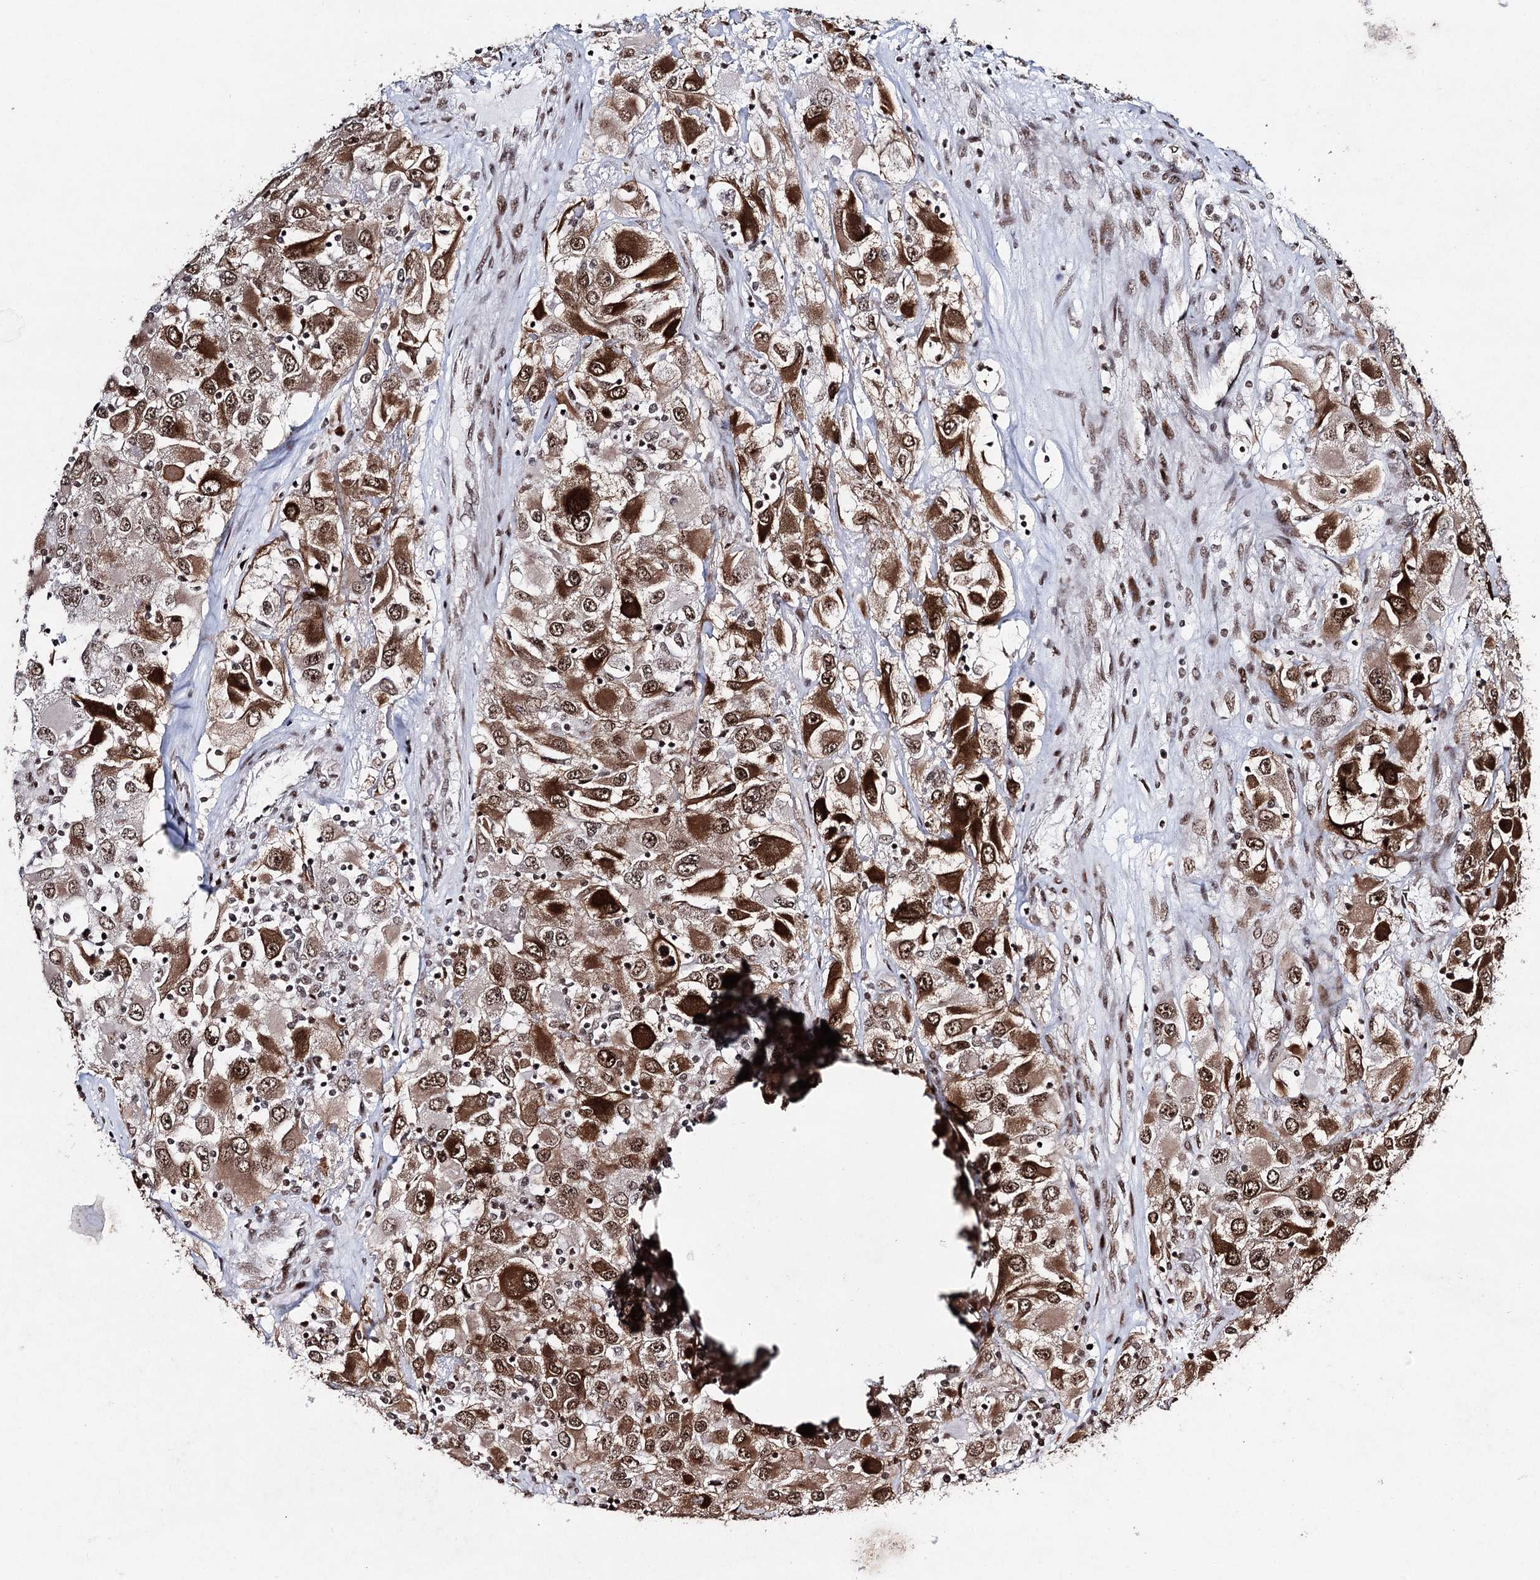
{"staining": {"intensity": "strong", "quantity": ">75%", "location": "cytoplasmic/membranous,nuclear"}, "tissue": "renal cancer", "cell_type": "Tumor cells", "image_type": "cancer", "snomed": [{"axis": "morphology", "description": "Adenocarcinoma, NOS"}, {"axis": "topography", "description": "Kidney"}], "caption": "Renal cancer (adenocarcinoma) stained with a protein marker exhibits strong staining in tumor cells.", "gene": "PDCD4", "patient": {"sex": "female", "age": 52}}